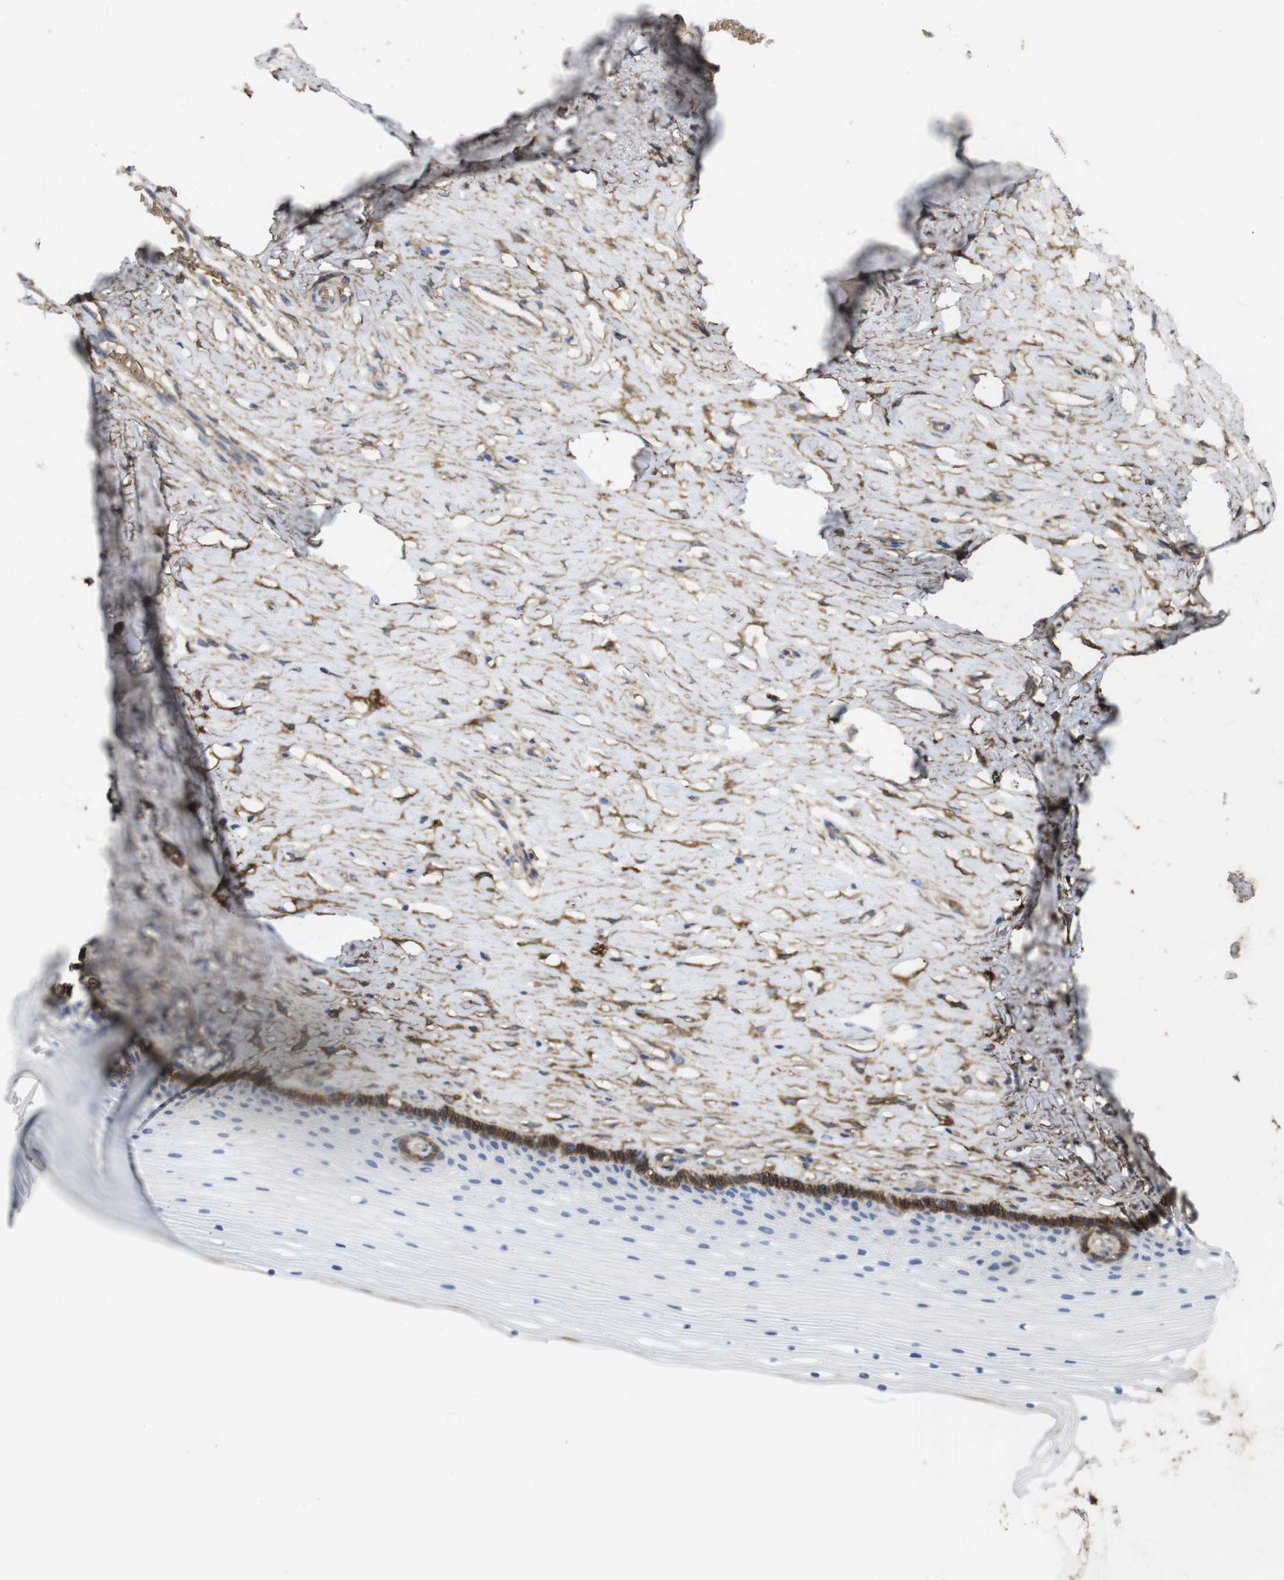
{"staining": {"intensity": "moderate", "quantity": ">75%", "location": "cytoplasmic/membranous"}, "tissue": "cervix", "cell_type": "Glandular cells", "image_type": "normal", "snomed": [{"axis": "morphology", "description": "Normal tissue, NOS"}, {"axis": "topography", "description": "Cervix"}], "caption": "A high-resolution image shows IHC staining of unremarkable cervix, which displays moderate cytoplasmic/membranous expression in approximately >75% of glandular cells.", "gene": "CYBRD1", "patient": {"sex": "female", "age": 39}}